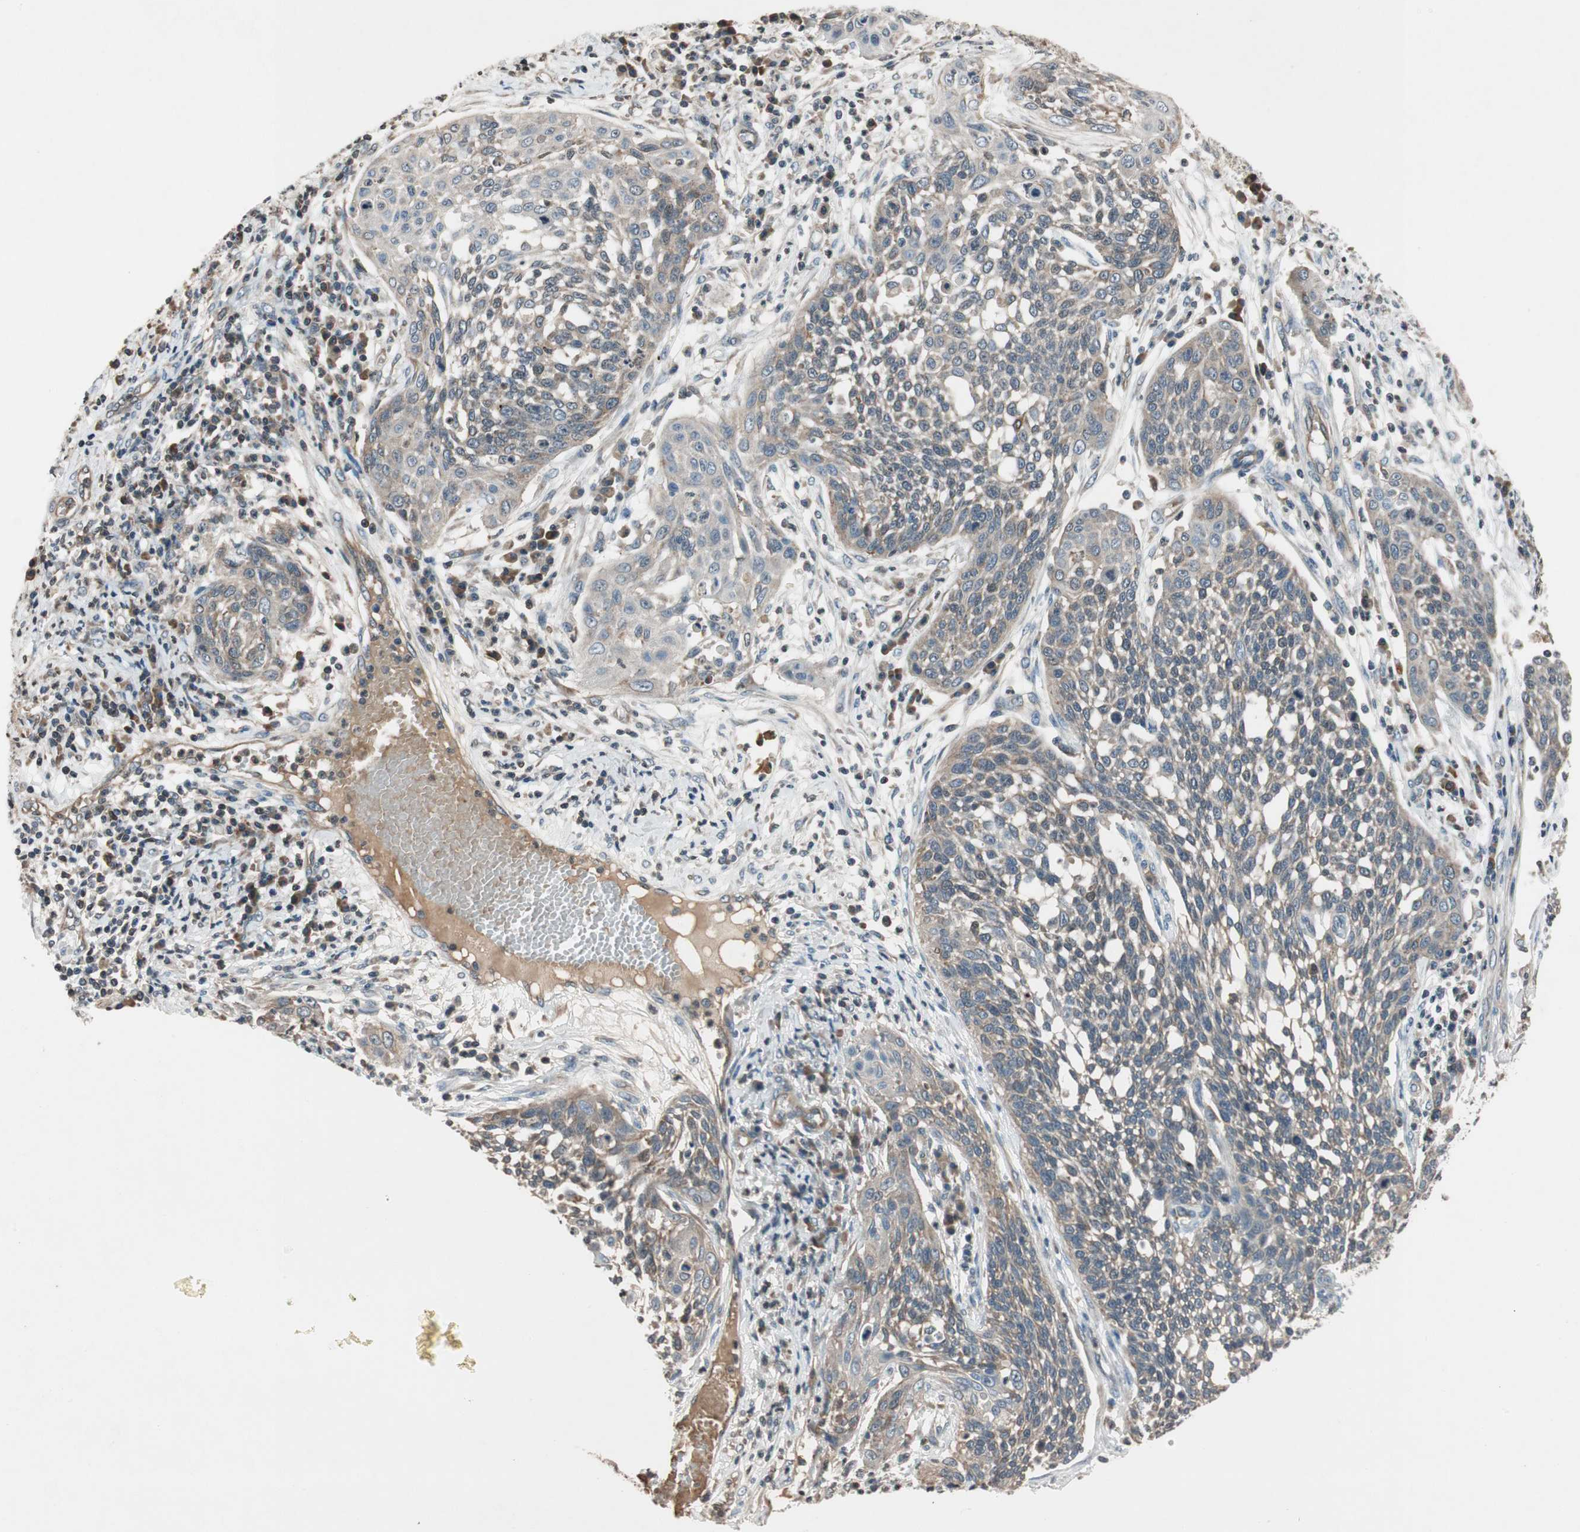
{"staining": {"intensity": "weak", "quantity": "25%-75%", "location": "cytoplasmic/membranous"}, "tissue": "cervical cancer", "cell_type": "Tumor cells", "image_type": "cancer", "snomed": [{"axis": "morphology", "description": "Squamous cell carcinoma, NOS"}, {"axis": "topography", "description": "Cervix"}], "caption": "This is a photomicrograph of immunohistochemistry staining of cervical cancer (squamous cell carcinoma), which shows weak expression in the cytoplasmic/membranous of tumor cells.", "gene": "GCLM", "patient": {"sex": "female", "age": 34}}